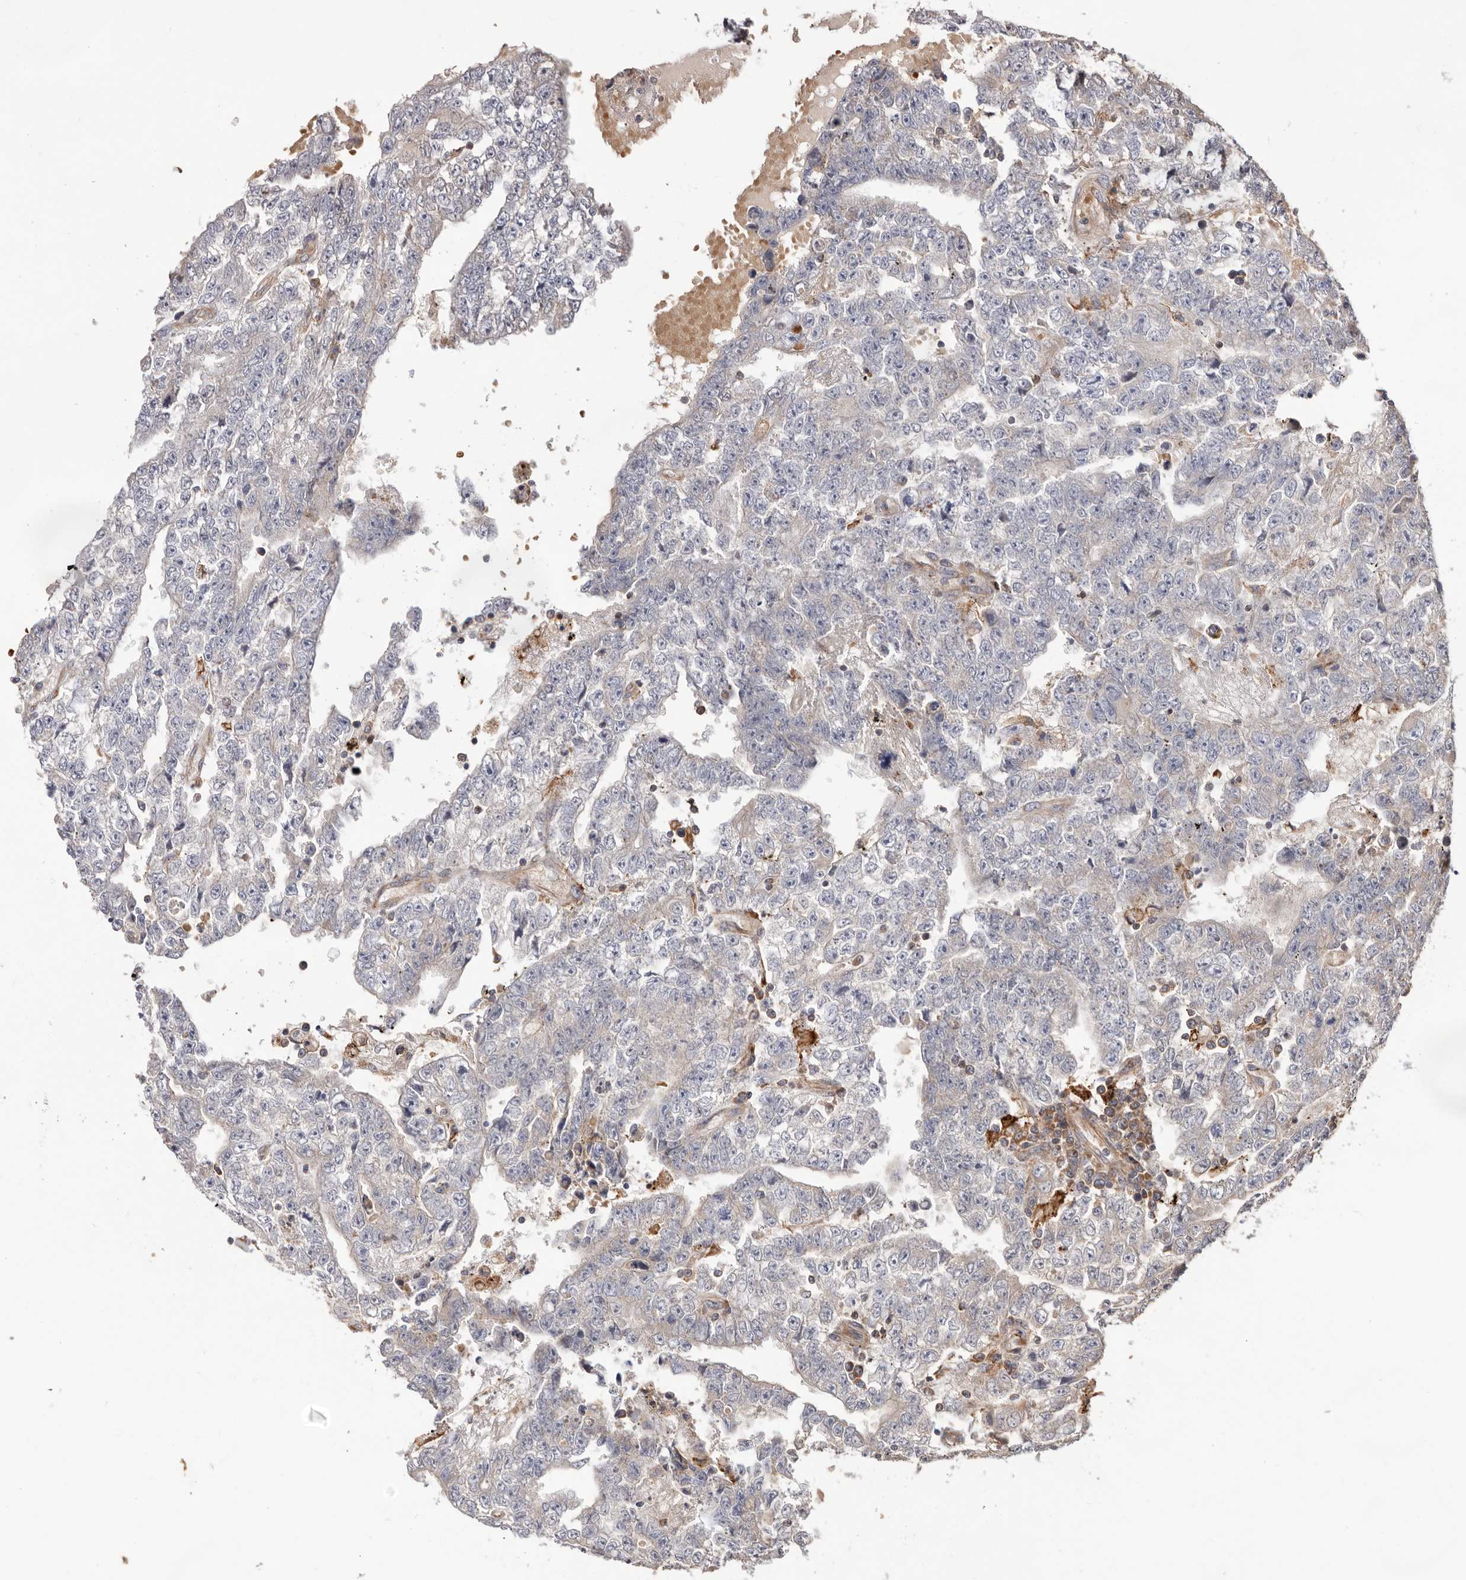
{"staining": {"intensity": "negative", "quantity": "none", "location": "none"}, "tissue": "testis cancer", "cell_type": "Tumor cells", "image_type": "cancer", "snomed": [{"axis": "morphology", "description": "Carcinoma, Embryonal, NOS"}, {"axis": "topography", "description": "Testis"}], "caption": "IHC of testis cancer (embryonal carcinoma) displays no expression in tumor cells.", "gene": "RNF213", "patient": {"sex": "male", "age": 25}}